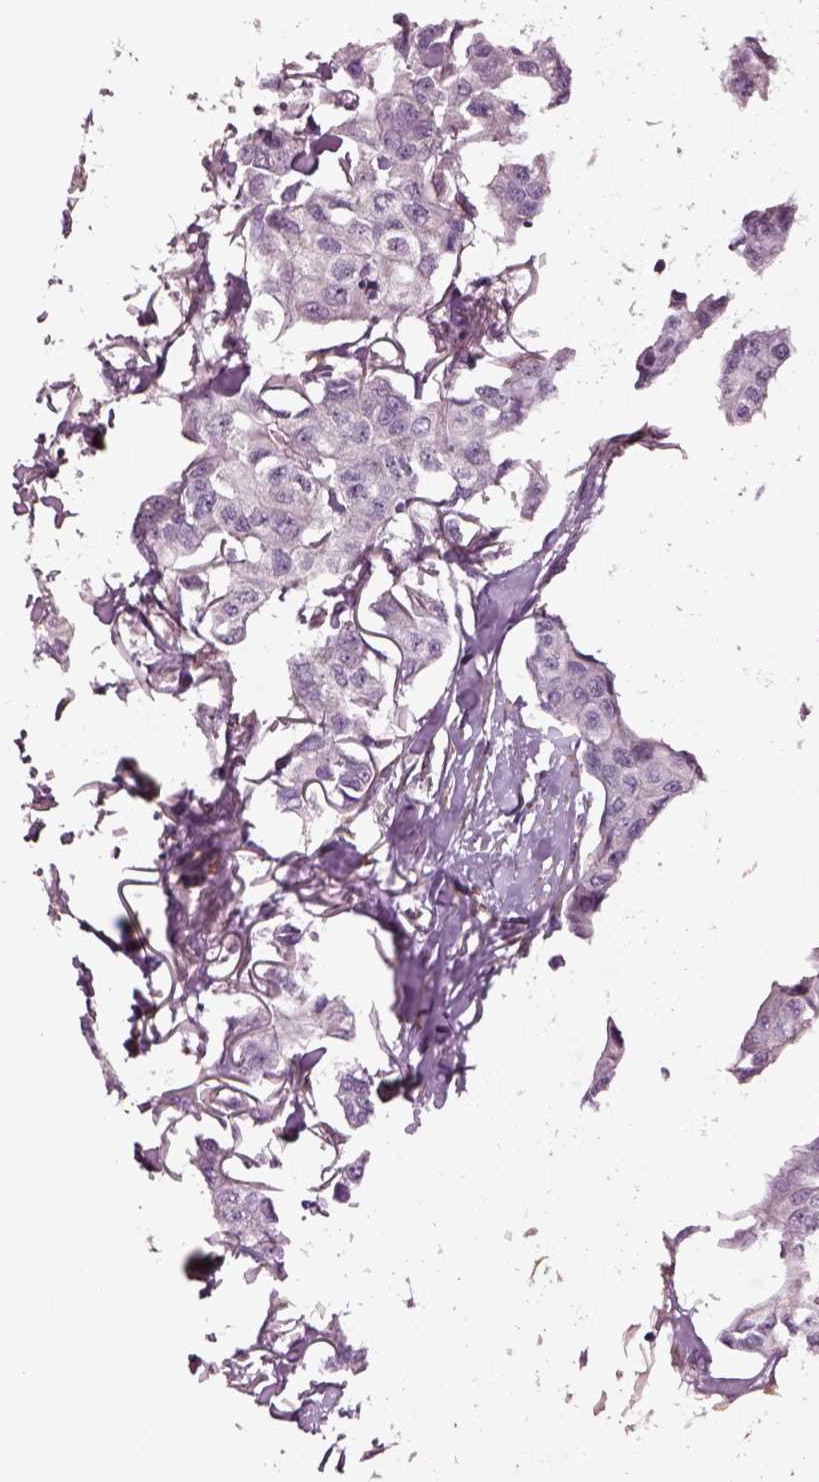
{"staining": {"intensity": "negative", "quantity": "none", "location": "none"}, "tissue": "breast cancer", "cell_type": "Tumor cells", "image_type": "cancer", "snomed": [{"axis": "morphology", "description": "Duct carcinoma"}, {"axis": "topography", "description": "Breast"}], "caption": "Tumor cells show no significant expression in breast cancer (invasive ductal carcinoma). (IHC, brightfield microscopy, high magnification).", "gene": "HTR1B", "patient": {"sex": "female", "age": 80}}